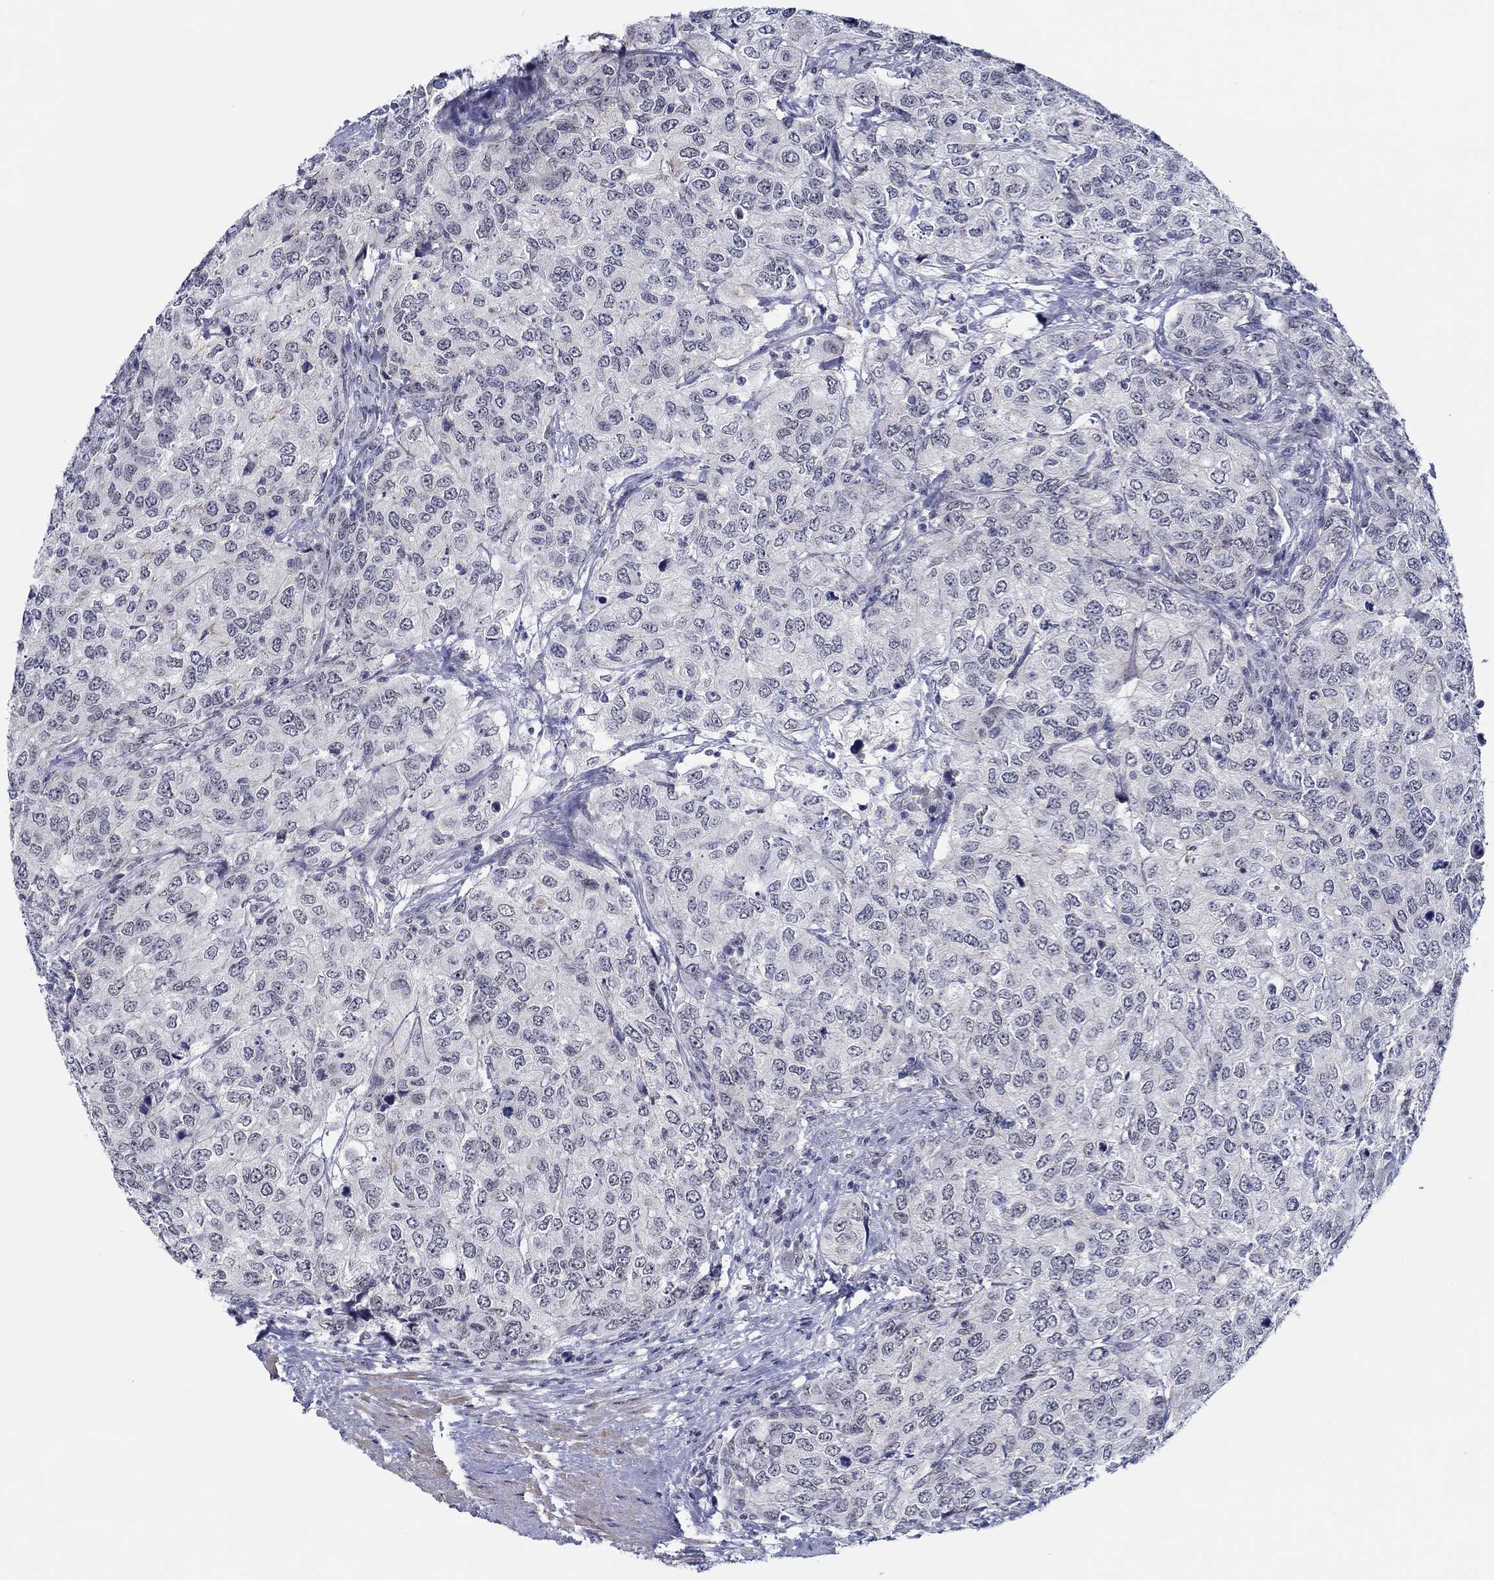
{"staining": {"intensity": "negative", "quantity": "none", "location": "none"}, "tissue": "urothelial cancer", "cell_type": "Tumor cells", "image_type": "cancer", "snomed": [{"axis": "morphology", "description": "Urothelial carcinoma, High grade"}, {"axis": "topography", "description": "Urinary bladder"}], "caption": "The image displays no staining of tumor cells in urothelial carcinoma (high-grade).", "gene": "SLC34A1", "patient": {"sex": "female", "age": 78}}